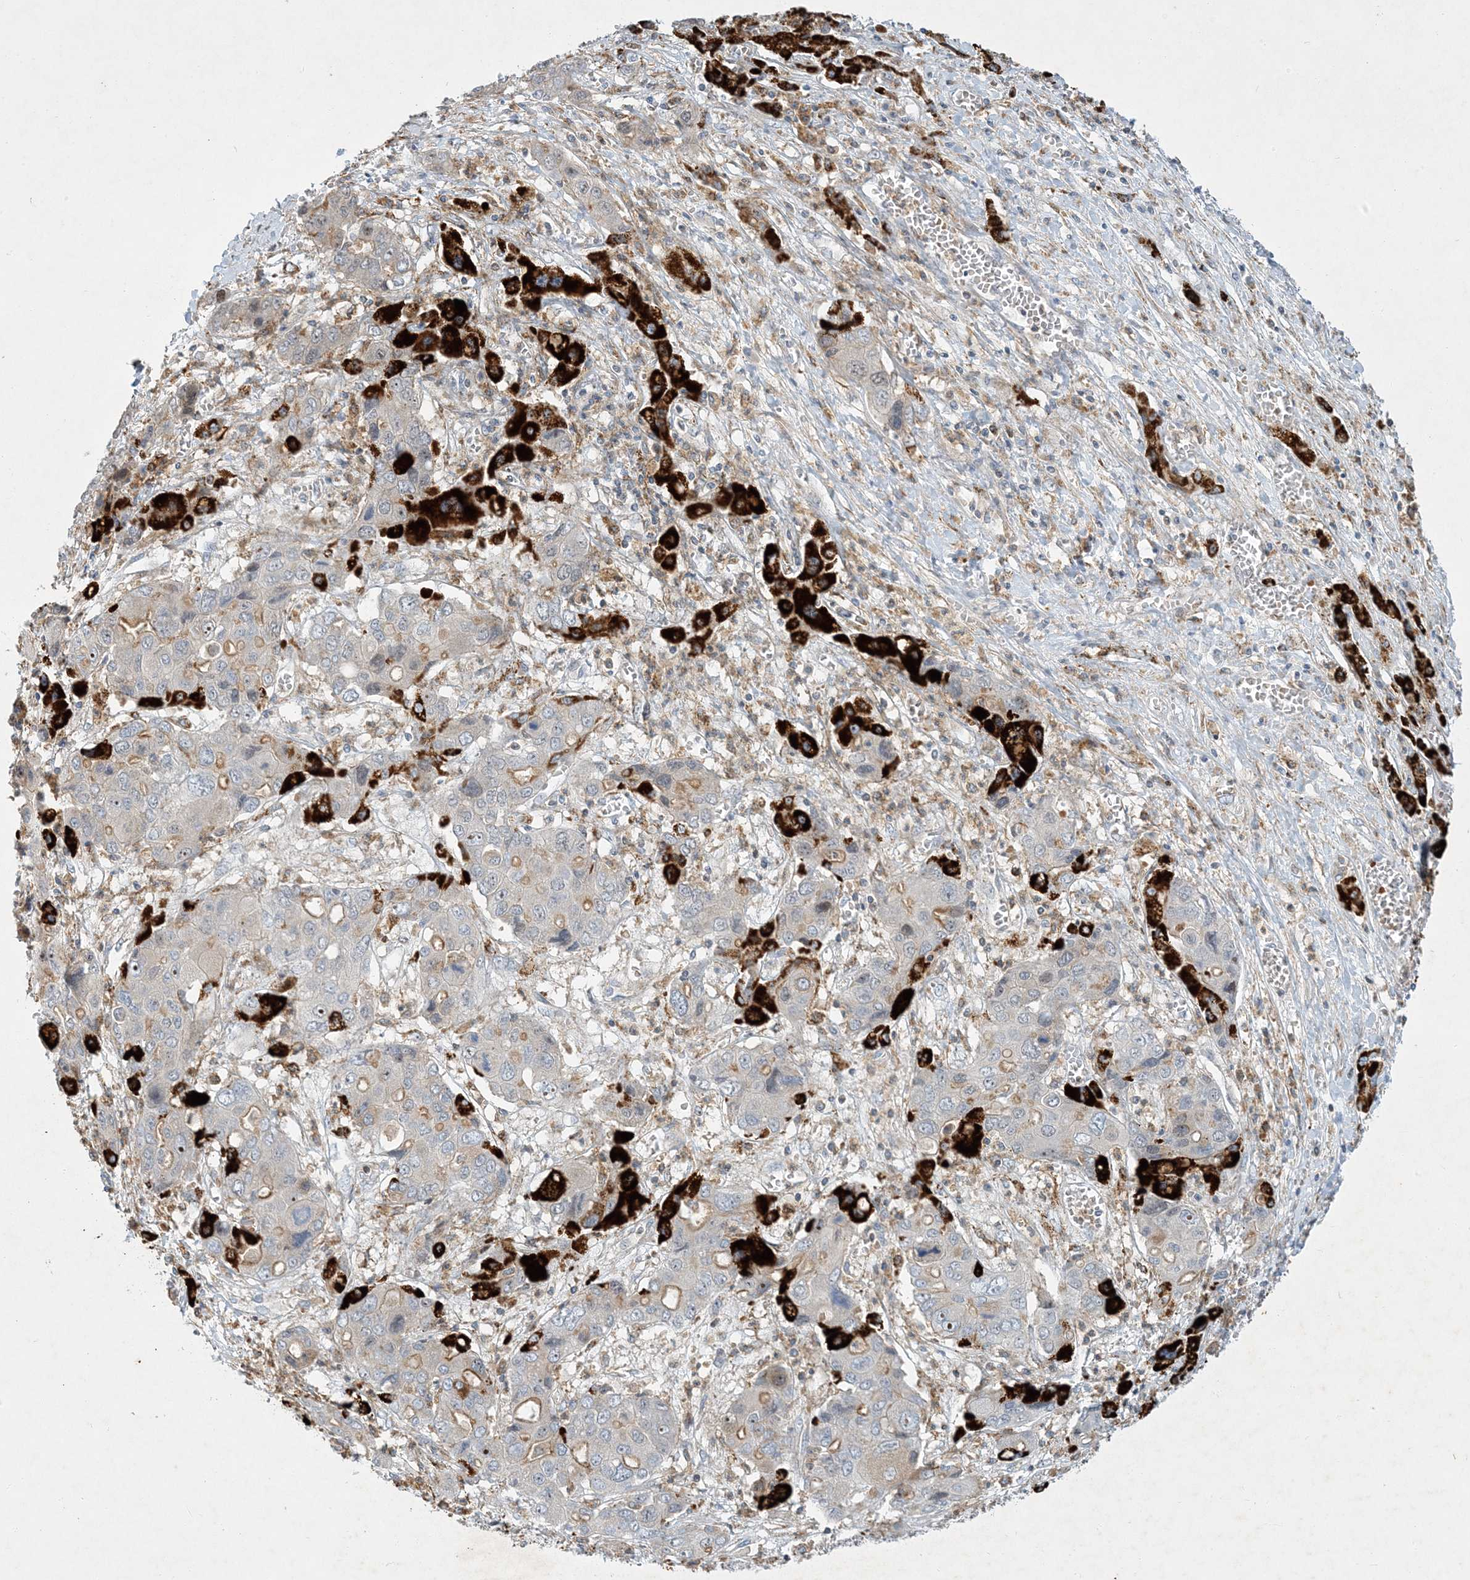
{"staining": {"intensity": "moderate", "quantity": "<25%", "location": "cytoplasmic/membranous"}, "tissue": "liver cancer", "cell_type": "Tumor cells", "image_type": "cancer", "snomed": [{"axis": "morphology", "description": "Cholangiocarcinoma"}, {"axis": "topography", "description": "Liver"}], "caption": "Cholangiocarcinoma (liver) stained for a protein (brown) displays moderate cytoplasmic/membranous positive positivity in about <25% of tumor cells.", "gene": "LTN1", "patient": {"sex": "male", "age": 67}}